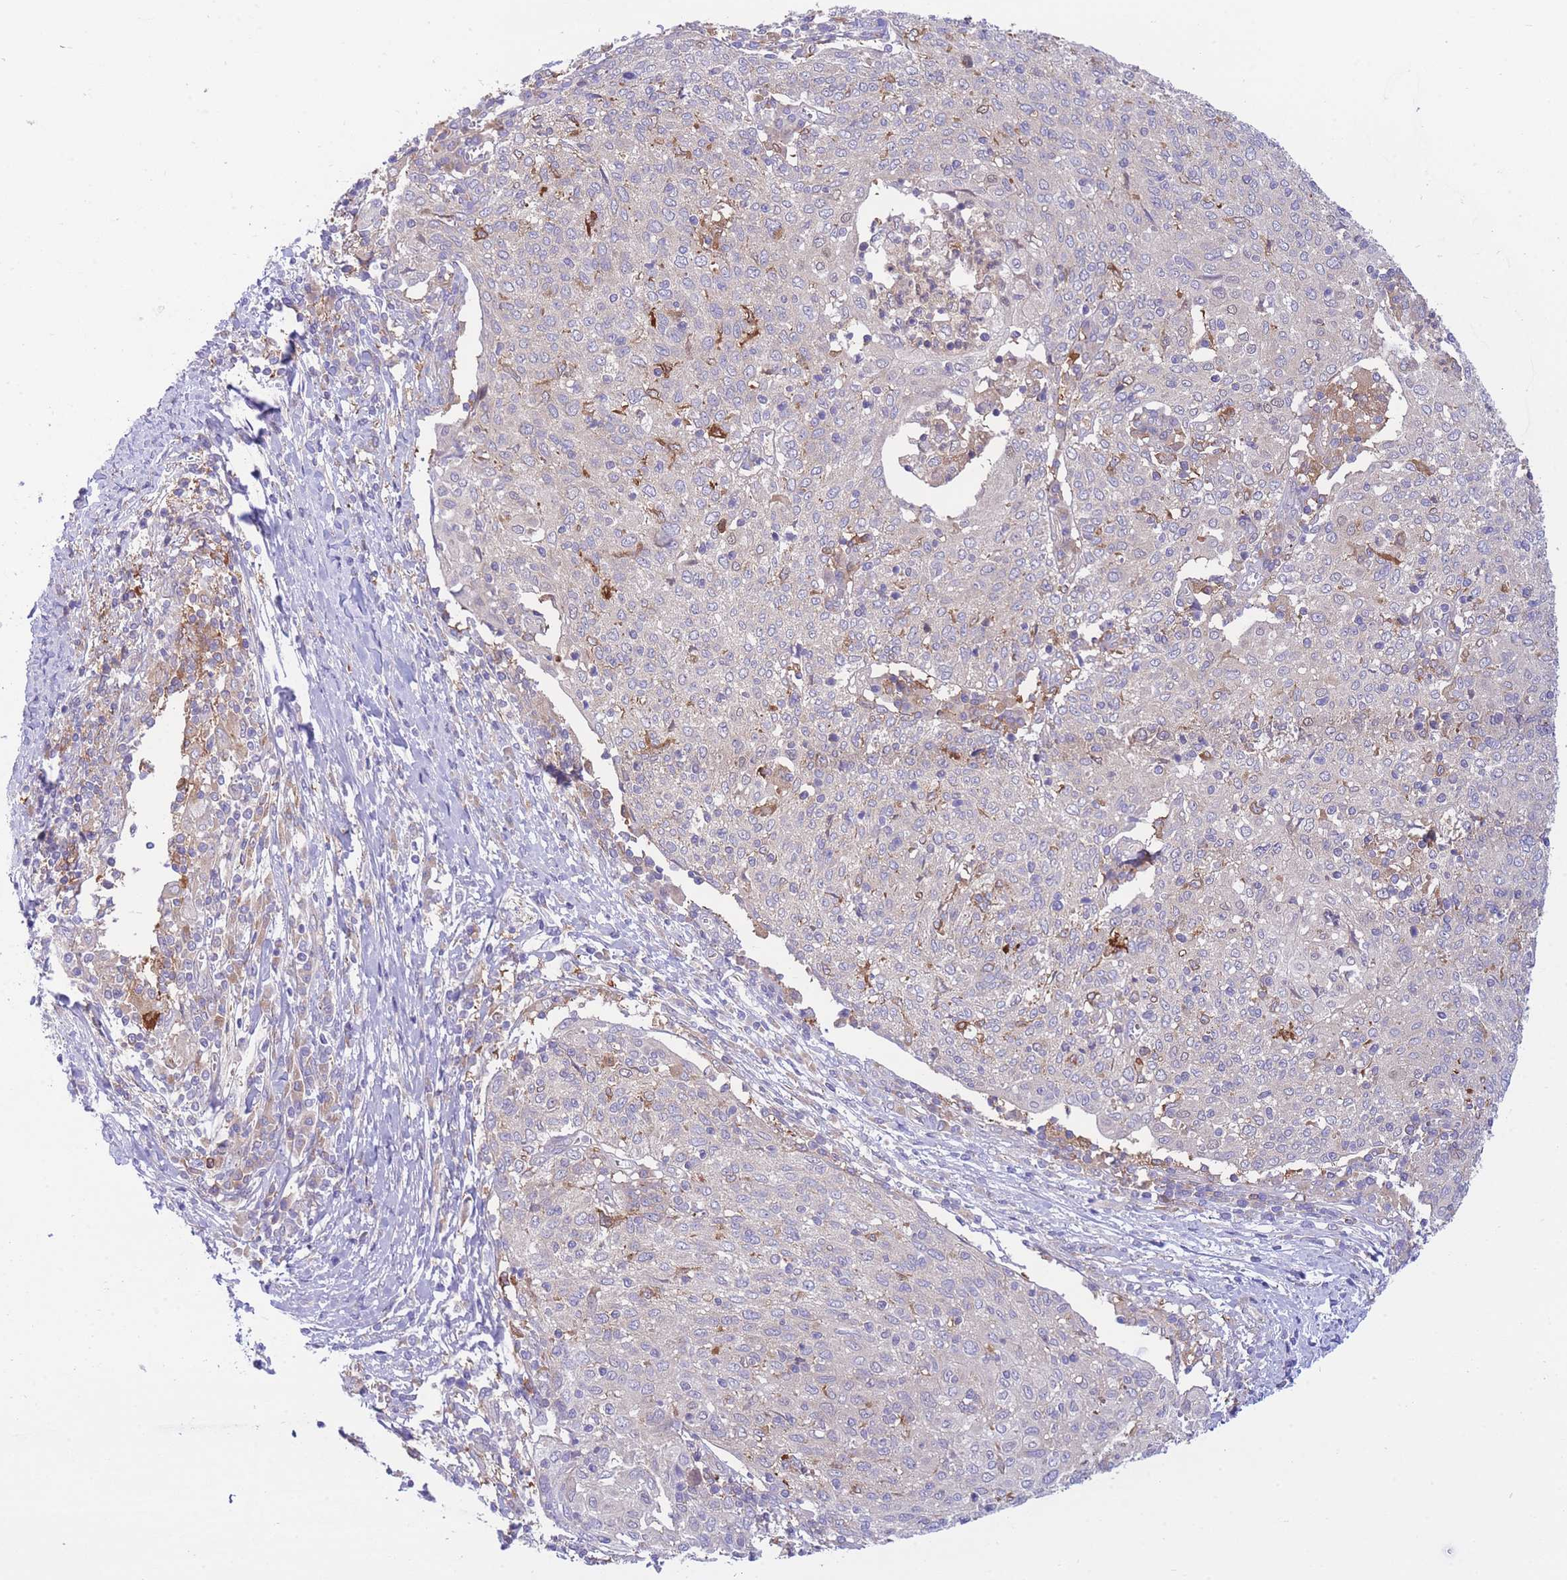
{"staining": {"intensity": "negative", "quantity": "none", "location": "none"}, "tissue": "cervical cancer", "cell_type": "Tumor cells", "image_type": "cancer", "snomed": [{"axis": "morphology", "description": "Squamous cell carcinoma, NOS"}, {"axis": "topography", "description": "Cervix"}], "caption": "The IHC histopathology image has no significant expression in tumor cells of cervical cancer (squamous cell carcinoma) tissue.", "gene": "NAMPT", "patient": {"sex": "female", "age": 52}}